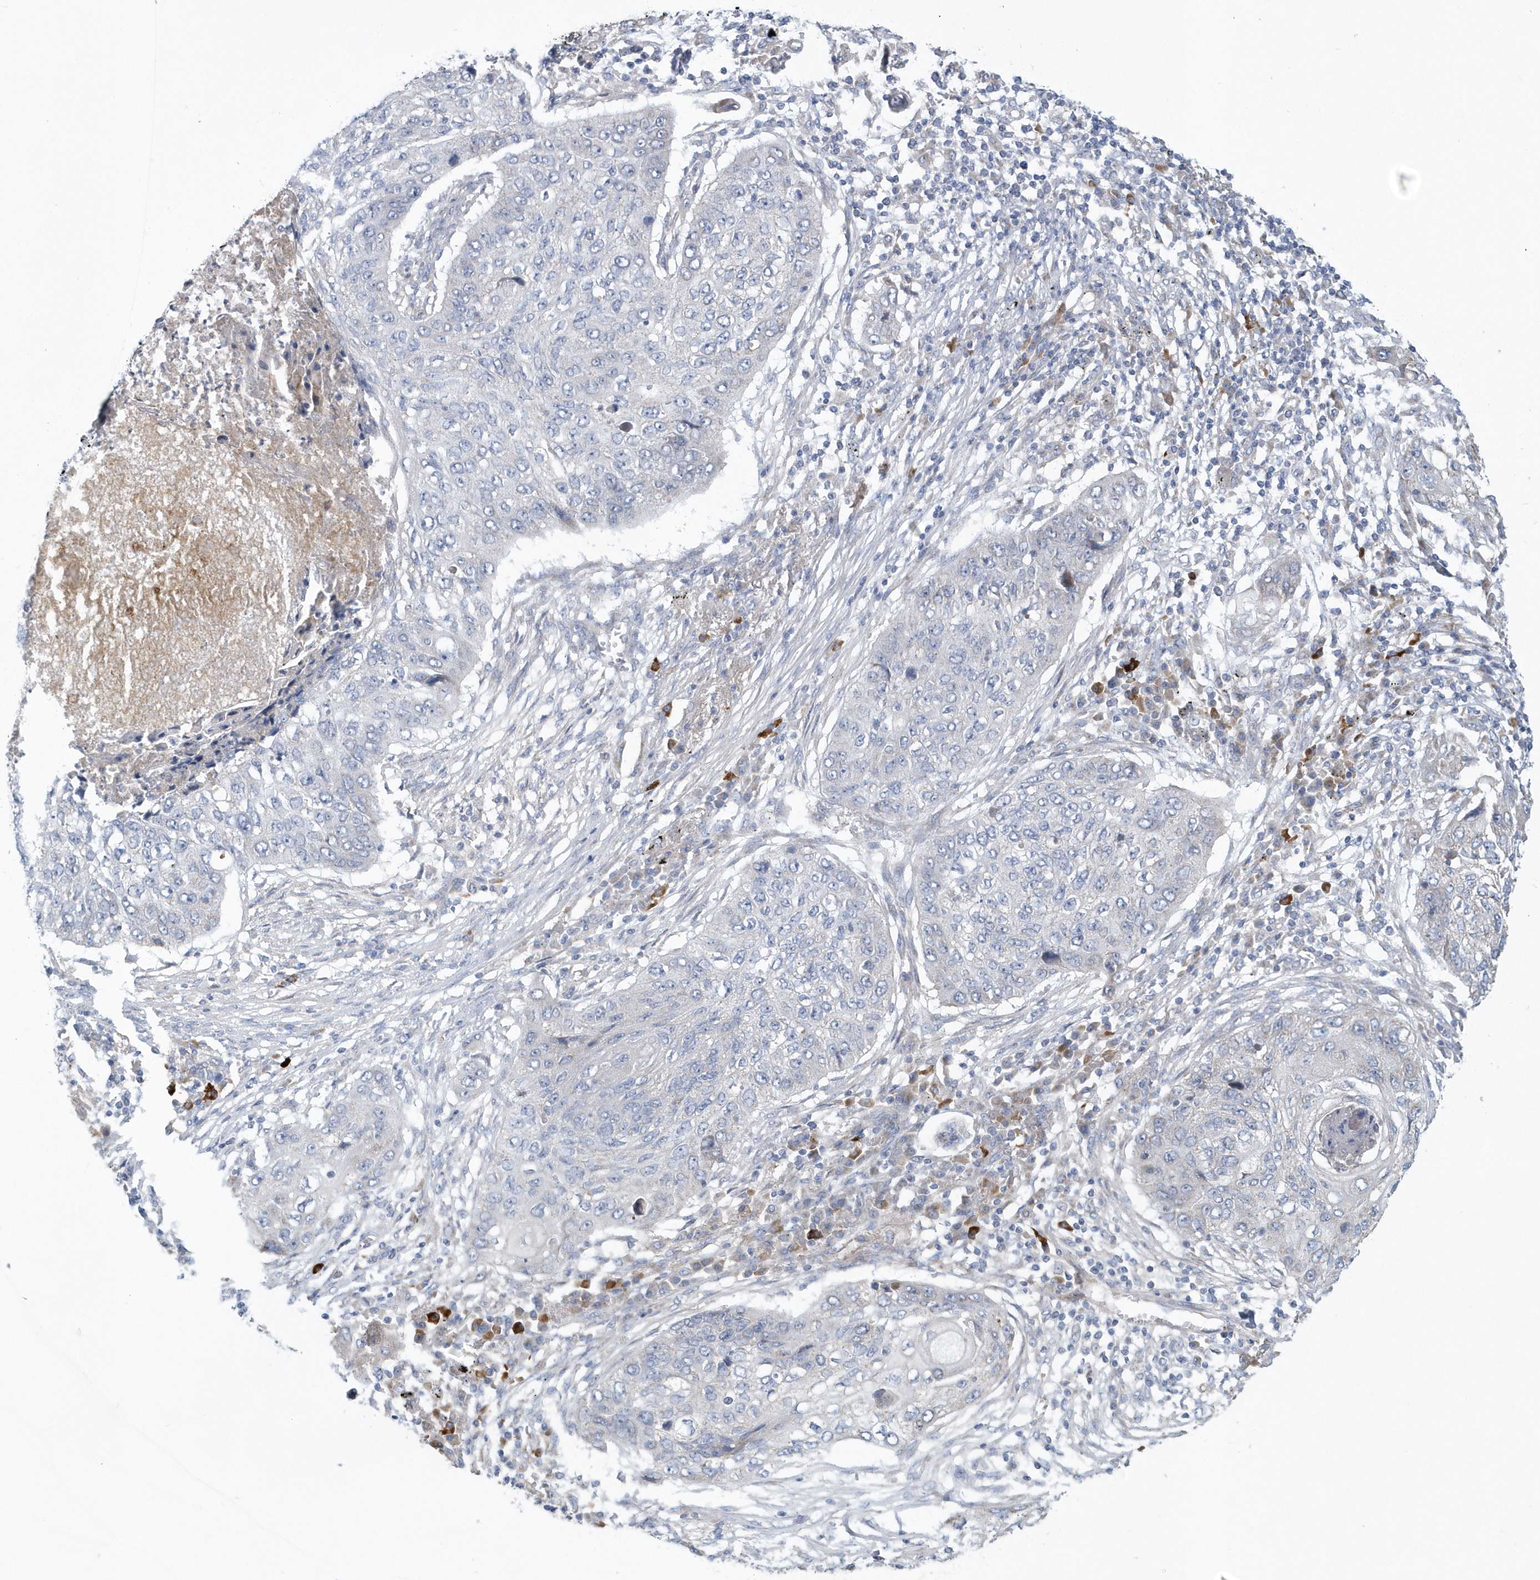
{"staining": {"intensity": "negative", "quantity": "none", "location": "none"}, "tissue": "lung cancer", "cell_type": "Tumor cells", "image_type": "cancer", "snomed": [{"axis": "morphology", "description": "Squamous cell carcinoma, NOS"}, {"axis": "topography", "description": "Lung"}], "caption": "Immunohistochemical staining of human squamous cell carcinoma (lung) reveals no significant positivity in tumor cells.", "gene": "SPATA18", "patient": {"sex": "female", "age": 63}}